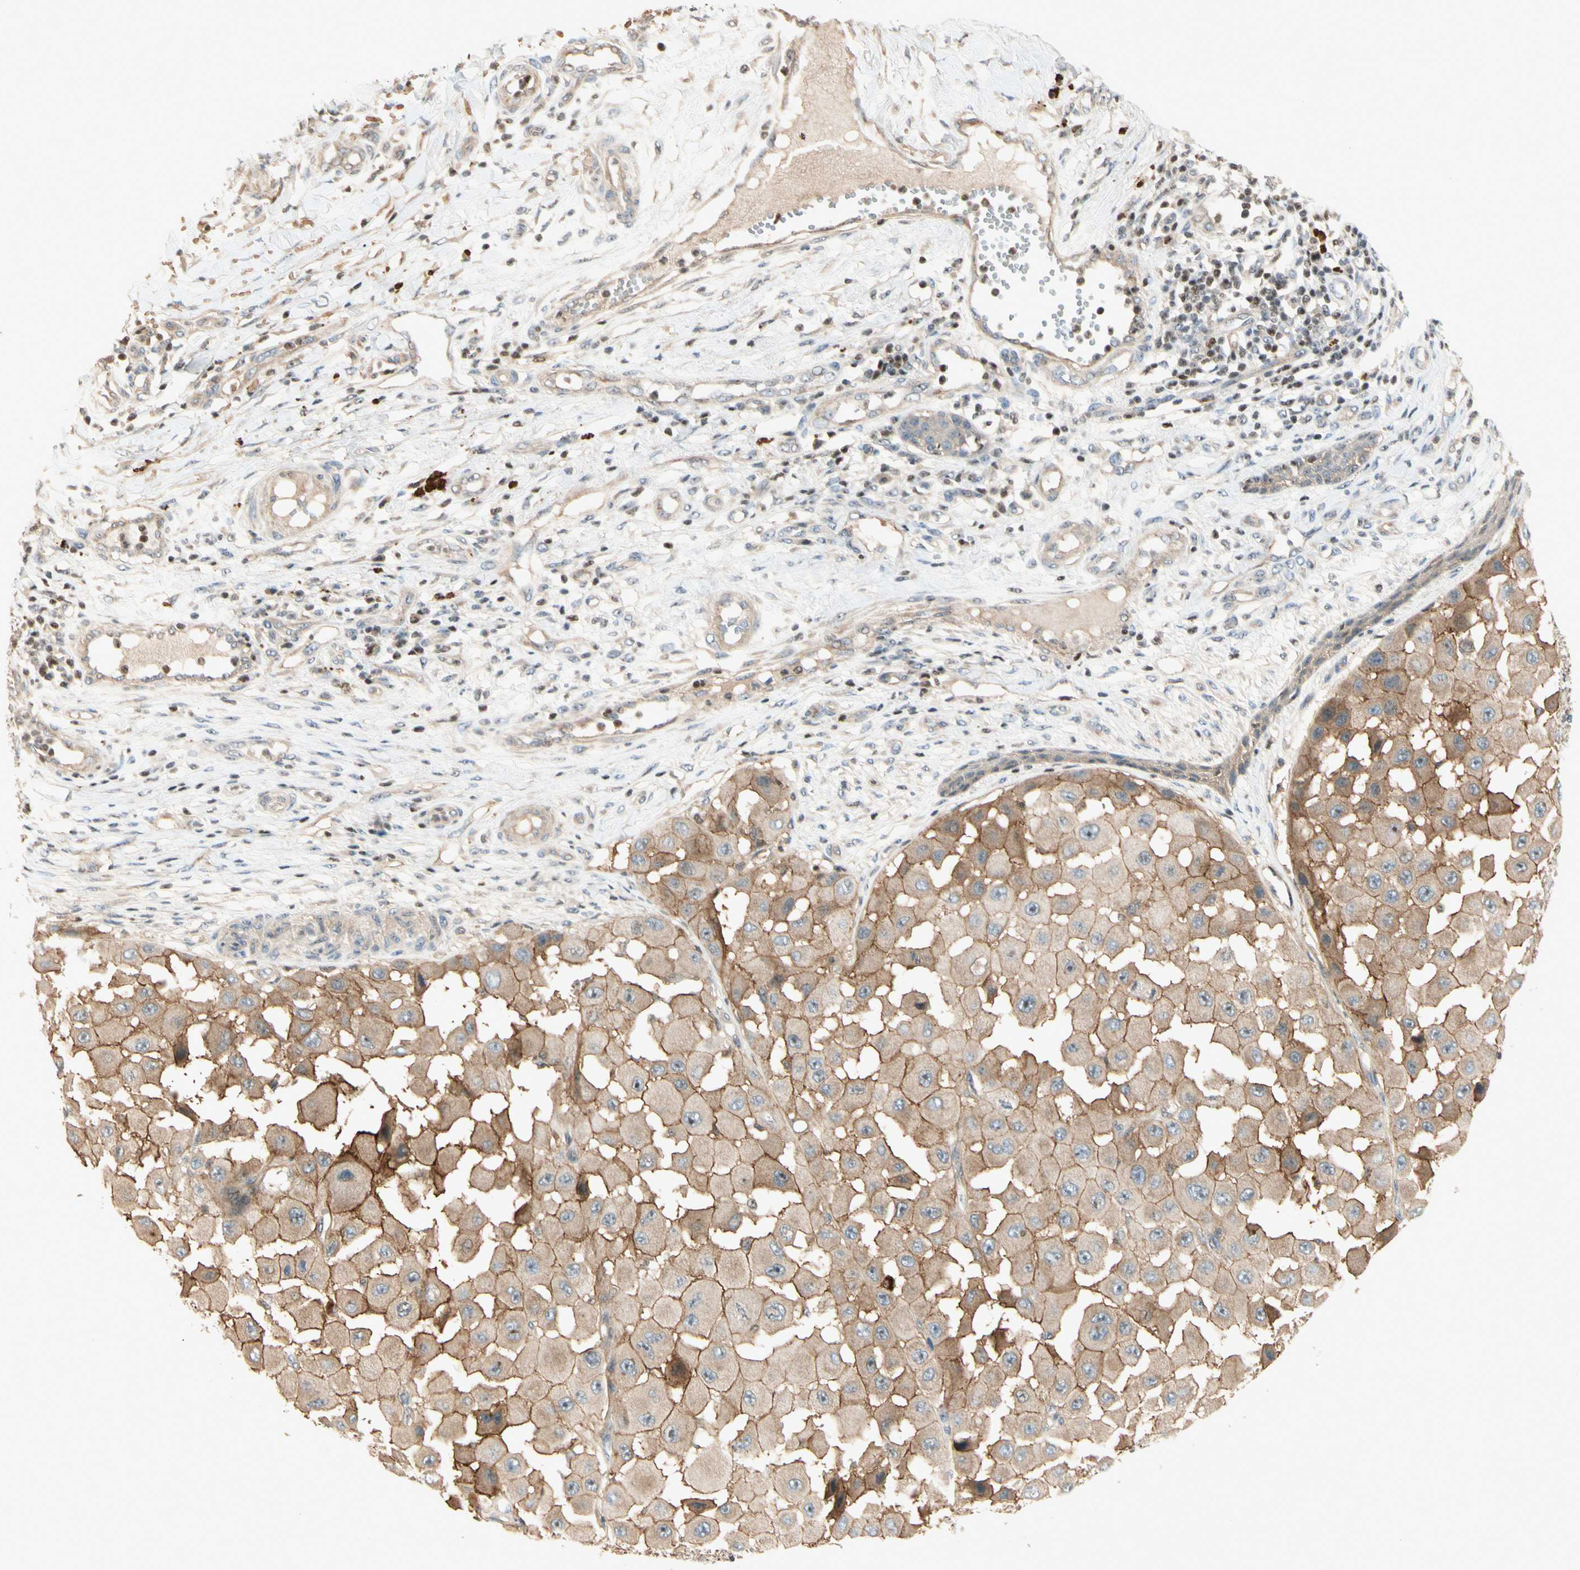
{"staining": {"intensity": "moderate", "quantity": ">75%", "location": "cytoplasmic/membranous"}, "tissue": "melanoma", "cell_type": "Tumor cells", "image_type": "cancer", "snomed": [{"axis": "morphology", "description": "Malignant melanoma, NOS"}, {"axis": "topography", "description": "Skin"}], "caption": "Human melanoma stained for a protein (brown) exhibits moderate cytoplasmic/membranous positive expression in approximately >75% of tumor cells.", "gene": "NFYA", "patient": {"sex": "female", "age": 81}}